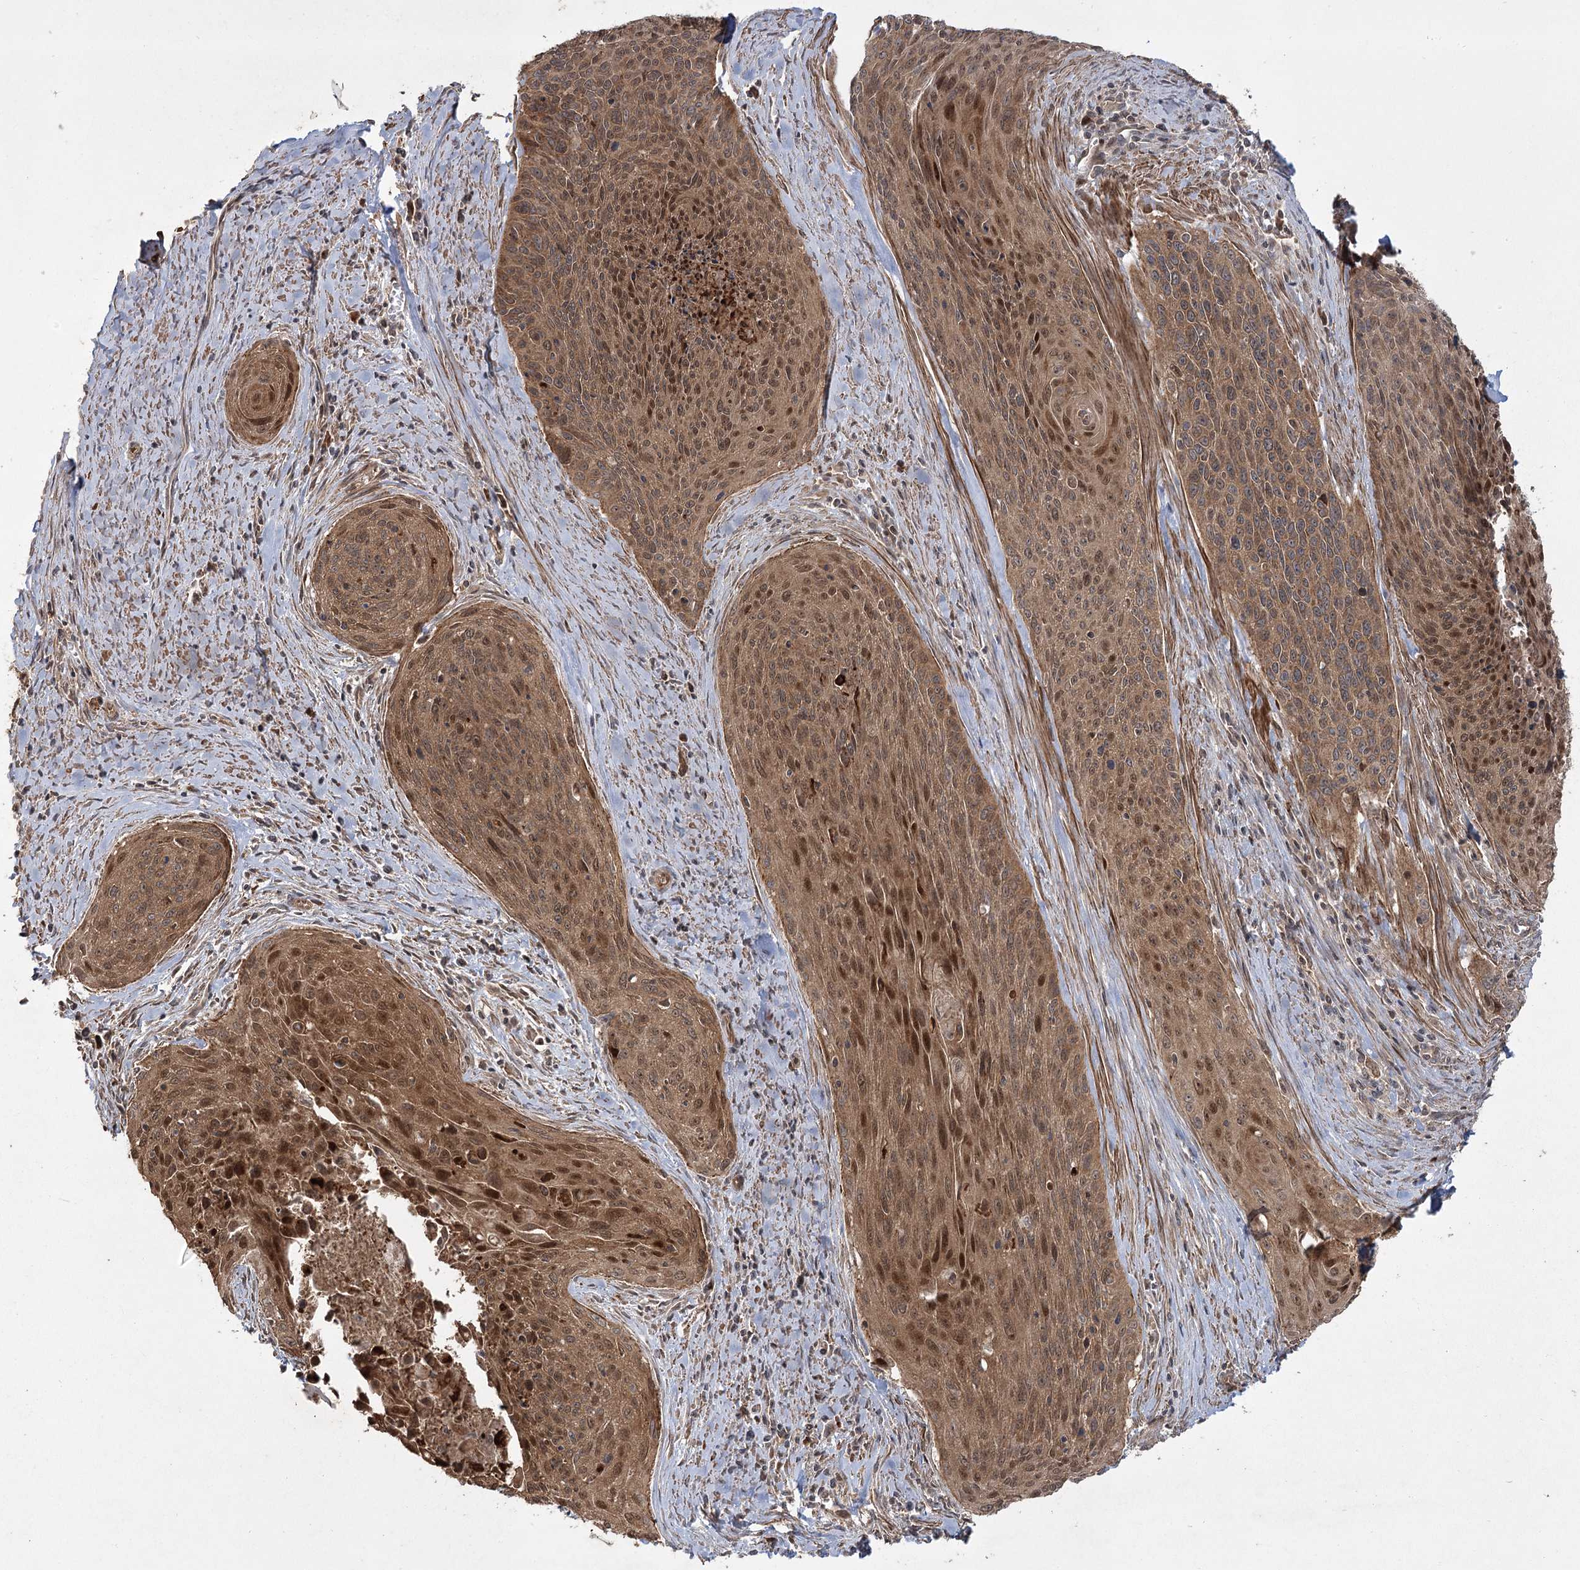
{"staining": {"intensity": "moderate", "quantity": ">75%", "location": "cytoplasmic/membranous,nuclear"}, "tissue": "cervical cancer", "cell_type": "Tumor cells", "image_type": "cancer", "snomed": [{"axis": "morphology", "description": "Squamous cell carcinoma, NOS"}, {"axis": "topography", "description": "Cervix"}], "caption": "This photomicrograph displays squamous cell carcinoma (cervical) stained with immunohistochemistry to label a protein in brown. The cytoplasmic/membranous and nuclear of tumor cells show moderate positivity for the protein. Nuclei are counter-stained blue.", "gene": "CPLANE1", "patient": {"sex": "female", "age": 55}}